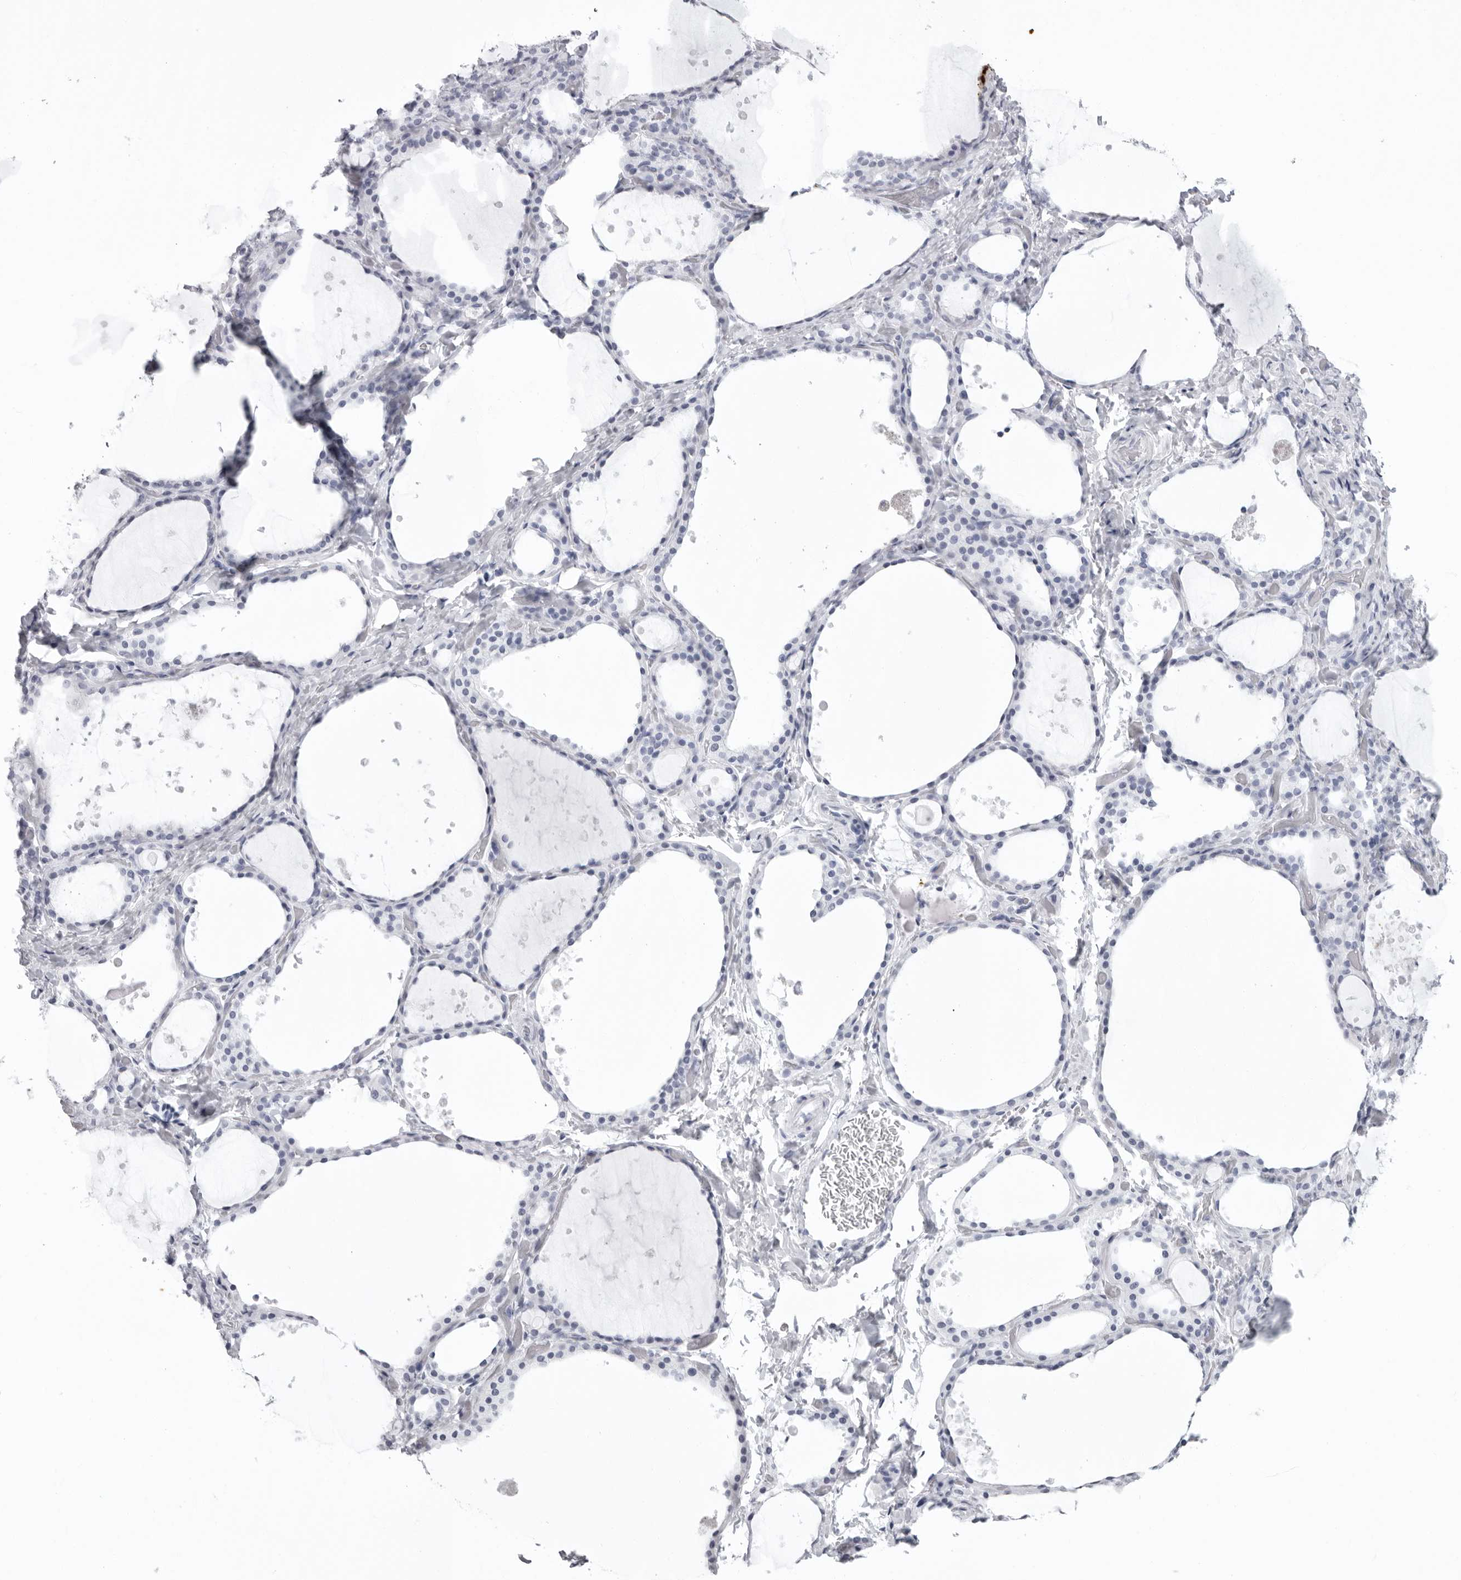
{"staining": {"intensity": "negative", "quantity": "none", "location": "none"}, "tissue": "thyroid gland", "cell_type": "Glandular cells", "image_type": "normal", "snomed": [{"axis": "morphology", "description": "Normal tissue, NOS"}, {"axis": "topography", "description": "Thyroid gland"}], "caption": "This image is of unremarkable thyroid gland stained with immunohistochemistry to label a protein in brown with the nuclei are counter-stained blue. There is no expression in glandular cells.", "gene": "KLK9", "patient": {"sex": "female", "age": 44}}